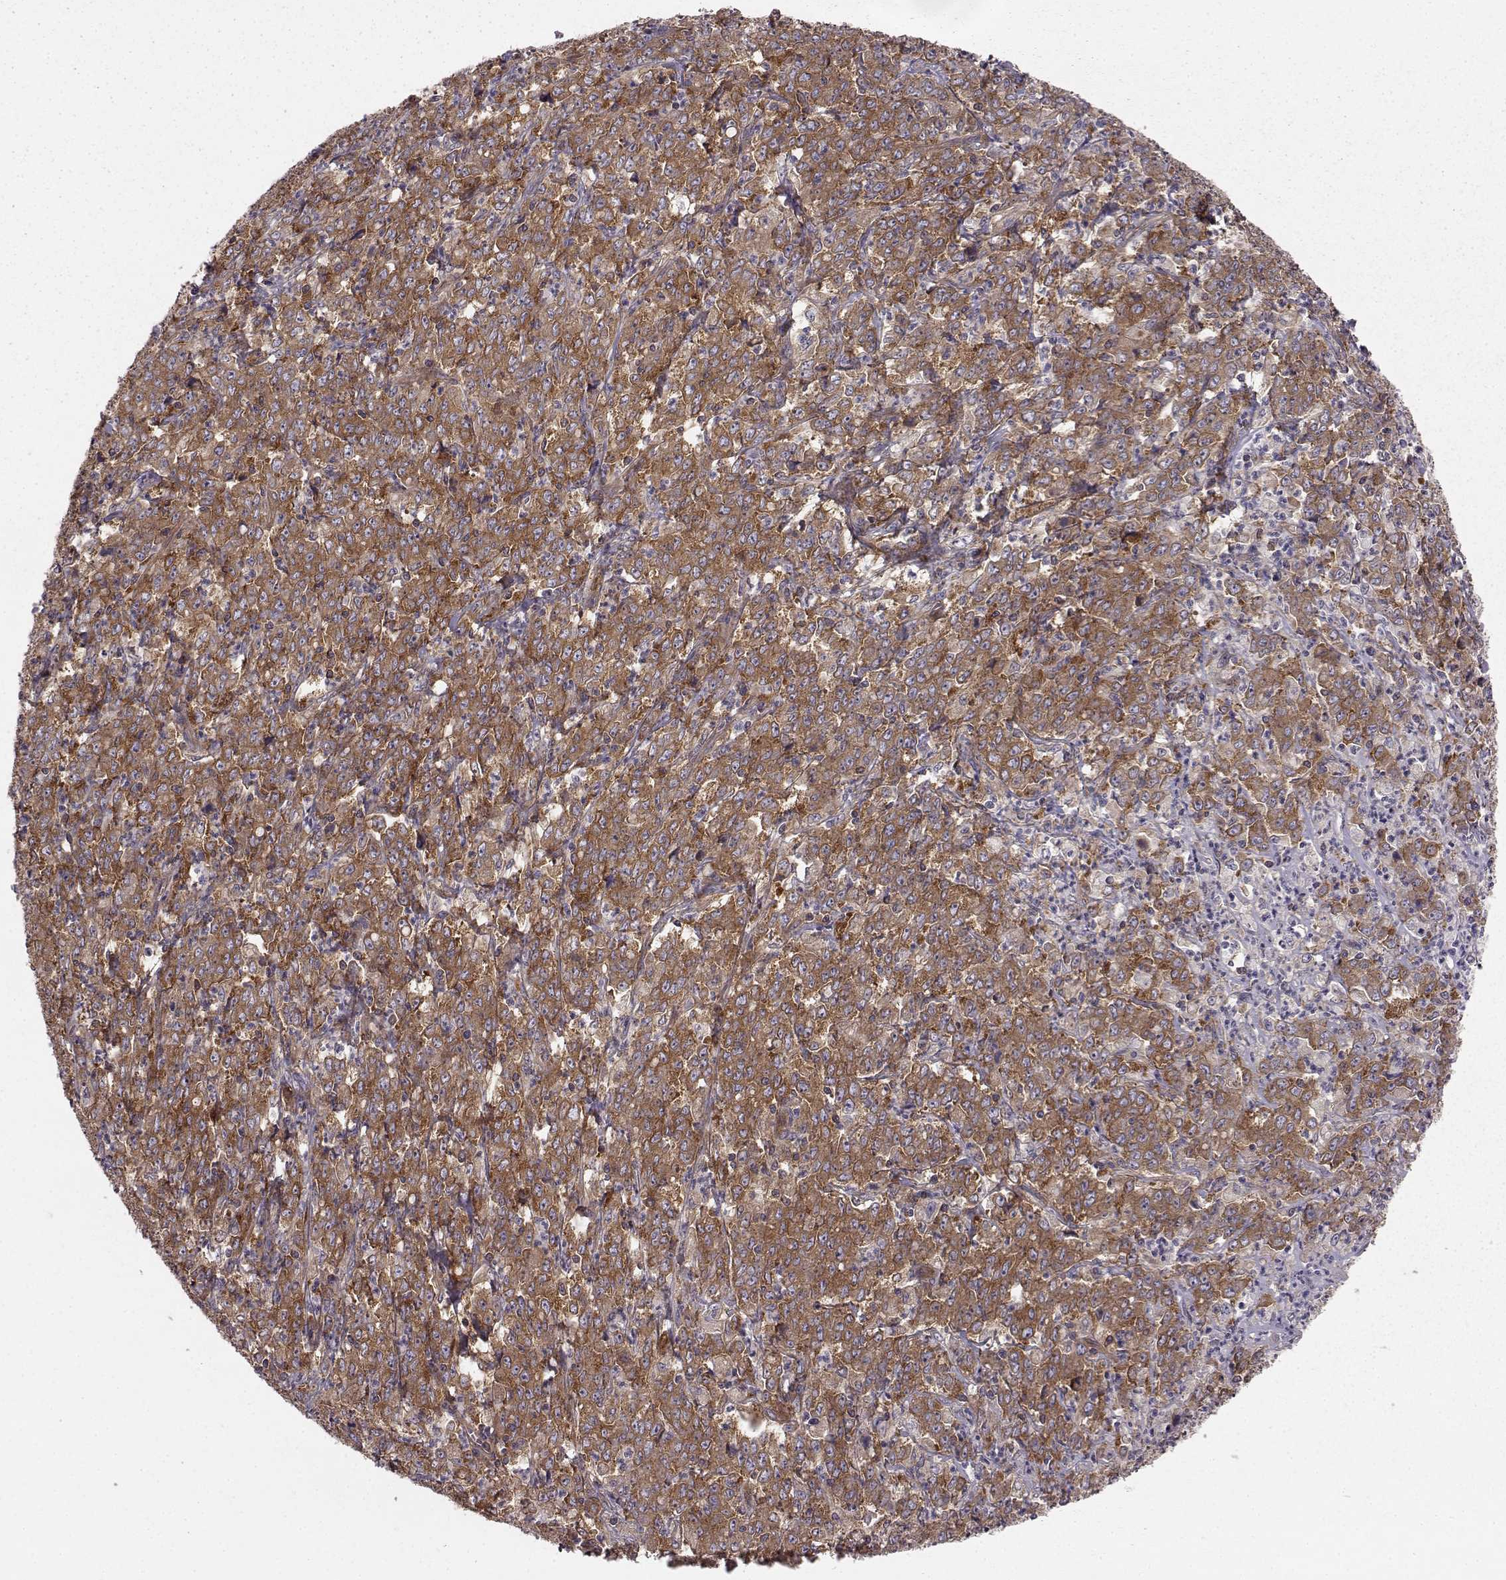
{"staining": {"intensity": "moderate", "quantity": "25%-75%", "location": "cytoplasmic/membranous"}, "tissue": "stomach cancer", "cell_type": "Tumor cells", "image_type": "cancer", "snomed": [{"axis": "morphology", "description": "Adenocarcinoma, NOS"}, {"axis": "topography", "description": "Stomach, lower"}], "caption": "Tumor cells display moderate cytoplasmic/membranous staining in about 25%-75% of cells in adenocarcinoma (stomach).", "gene": "RABGAP1", "patient": {"sex": "female", "age": 71}}